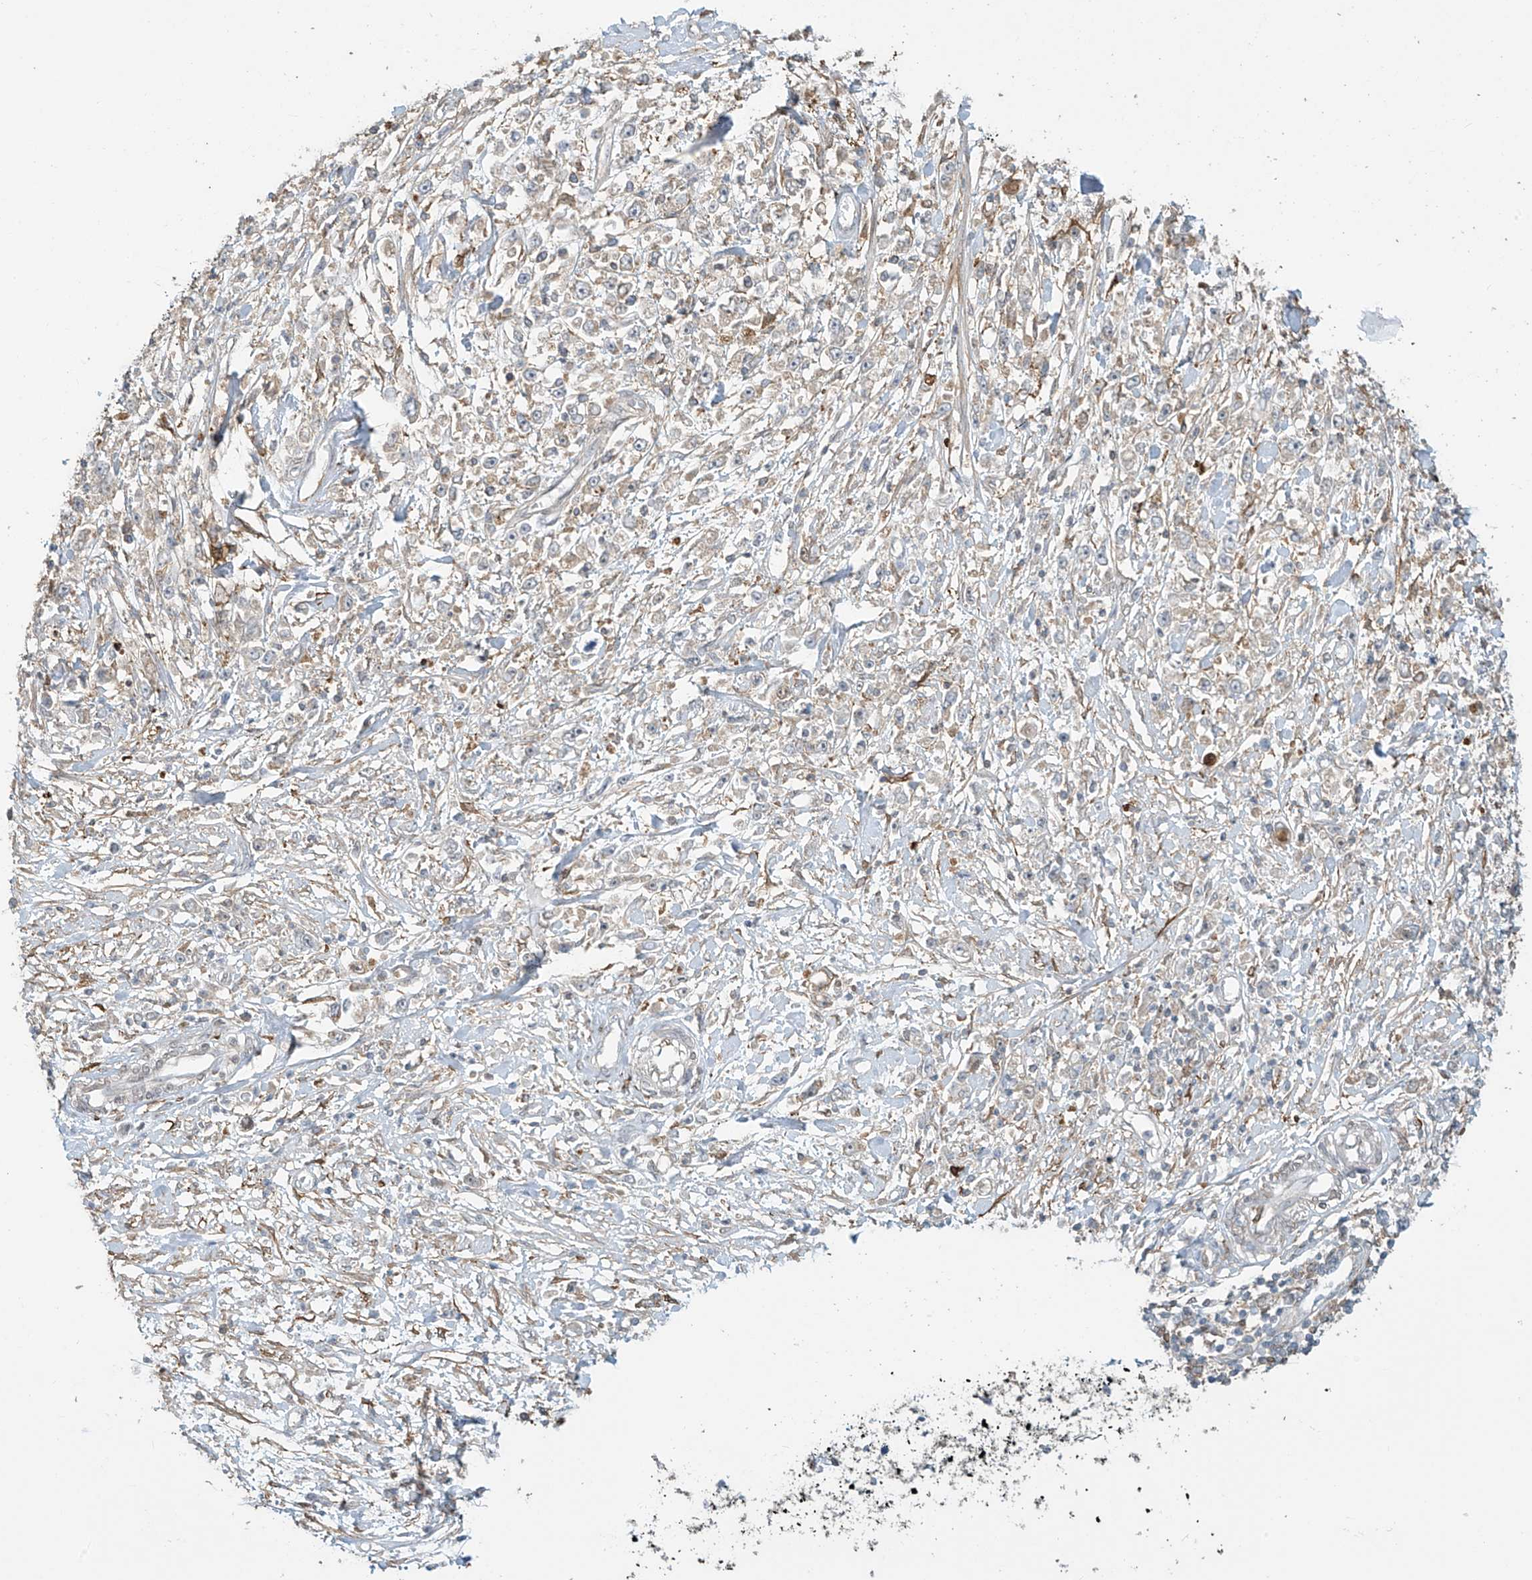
{"staining": {"intensity": "negative", "quantity": "none", "location": "none"}, "tissue": "stomach cancer", "cell_type": "Tumor cells", "image_type": "cancer", "snomed": [{"axis": "morphology", "description": "Adenocarcinoma, NOS"}, {"axis": "topography", "description": "Stomach"}], "caption": "Histopathology image shows no significant protein staining in tumor cells of adenocarcinoma (stomach).", "gene": "TAGAP", "patient": {"sex": "female", "age": 59}}